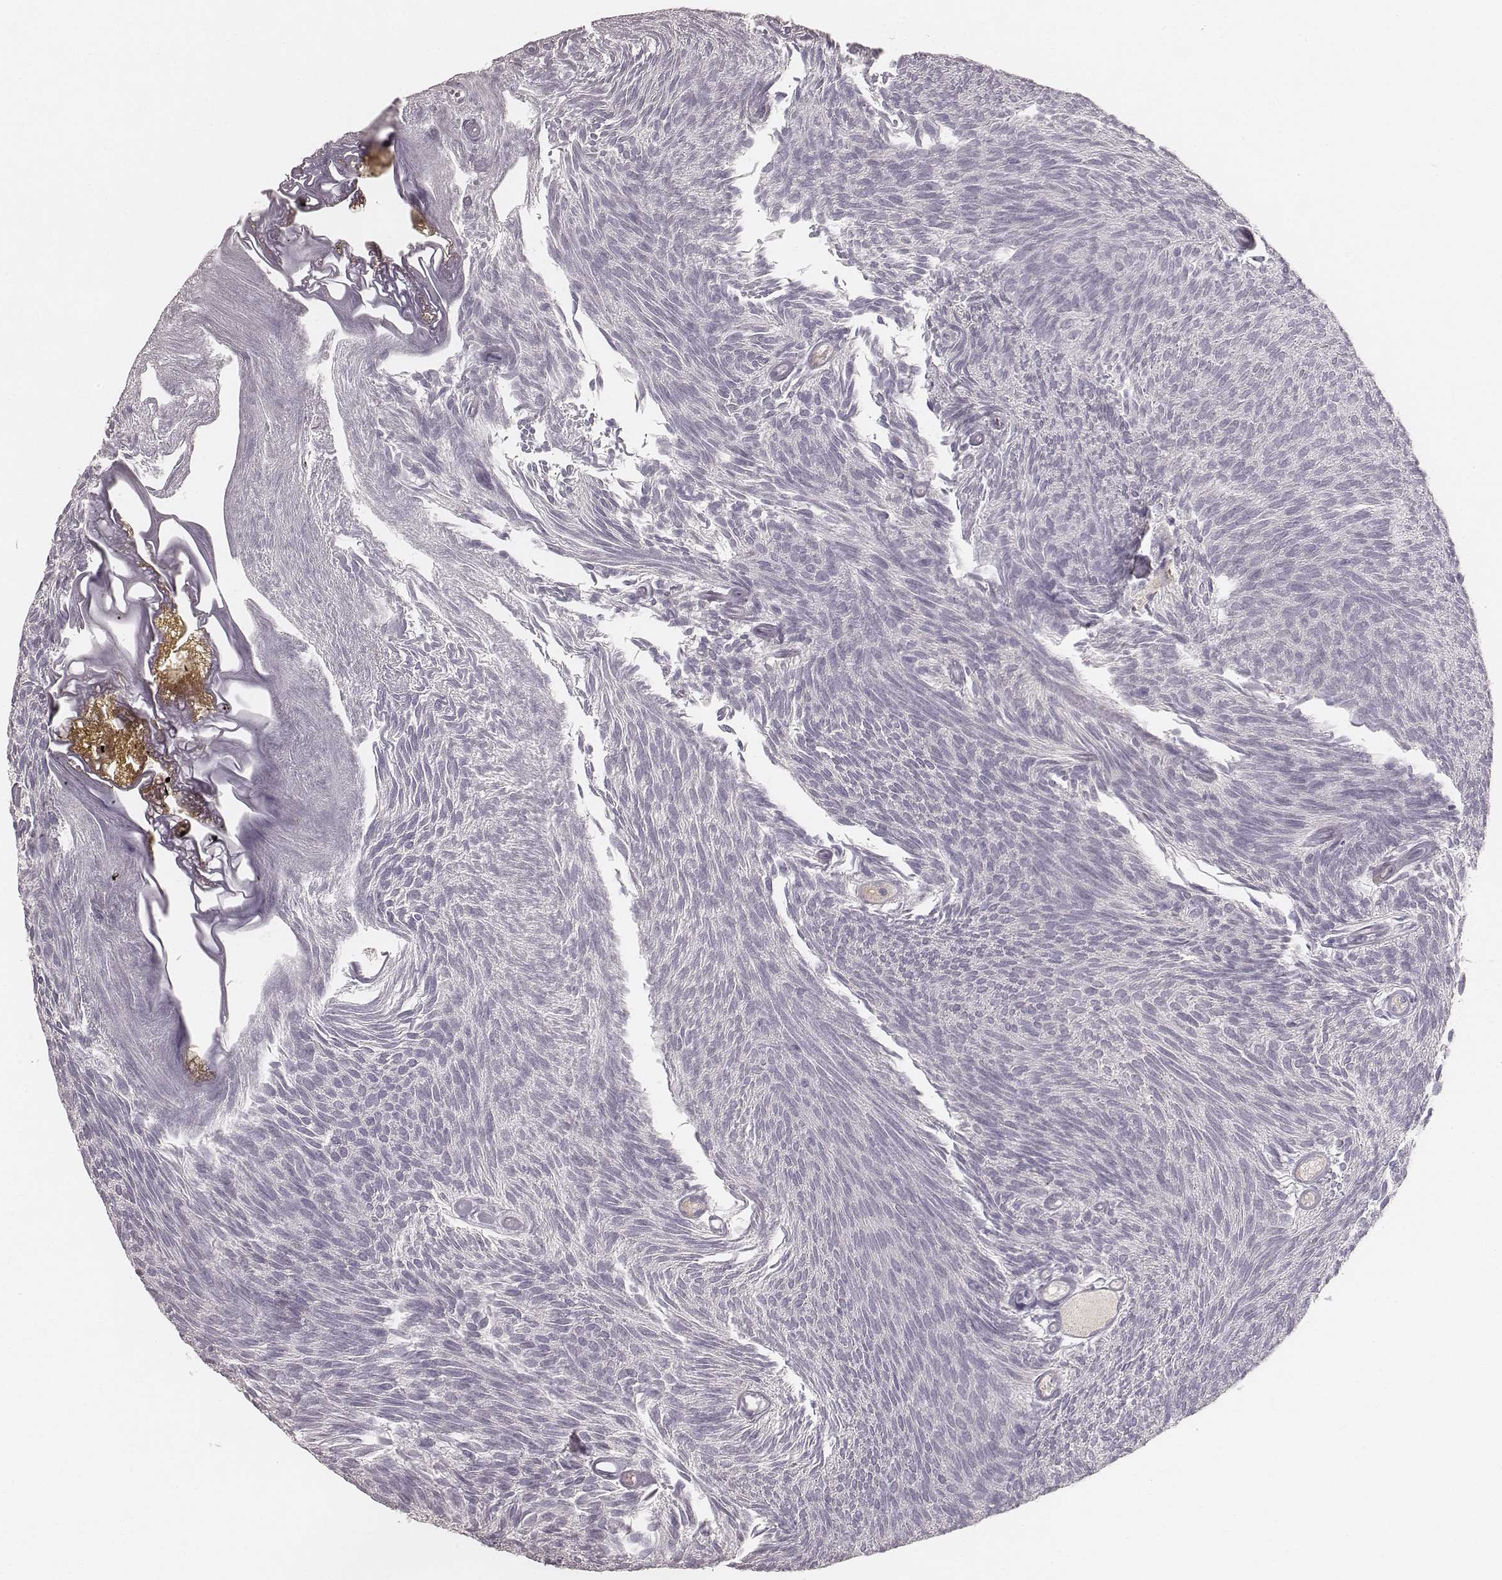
{"staining": {"intensity": "negative", "quantity": "none", "location": "none"}, "tissue": "urothelial cancer", "cell_type": "Tumor cells", "image_type": "cancer", "snomed": [{"axis": "morphology", "description": "Urothelial carcinoma, Low grade"}, {"axis": "topography", "description": "Urinary bladder"}], "caption": "This is an immunohistochemistry (IHC) histopathology image of urothelial carcinoma (low-grade). There is no positivity in tumor cells.", "gene": "LY6K", "patient": {"sex": "male", "age": 77}}